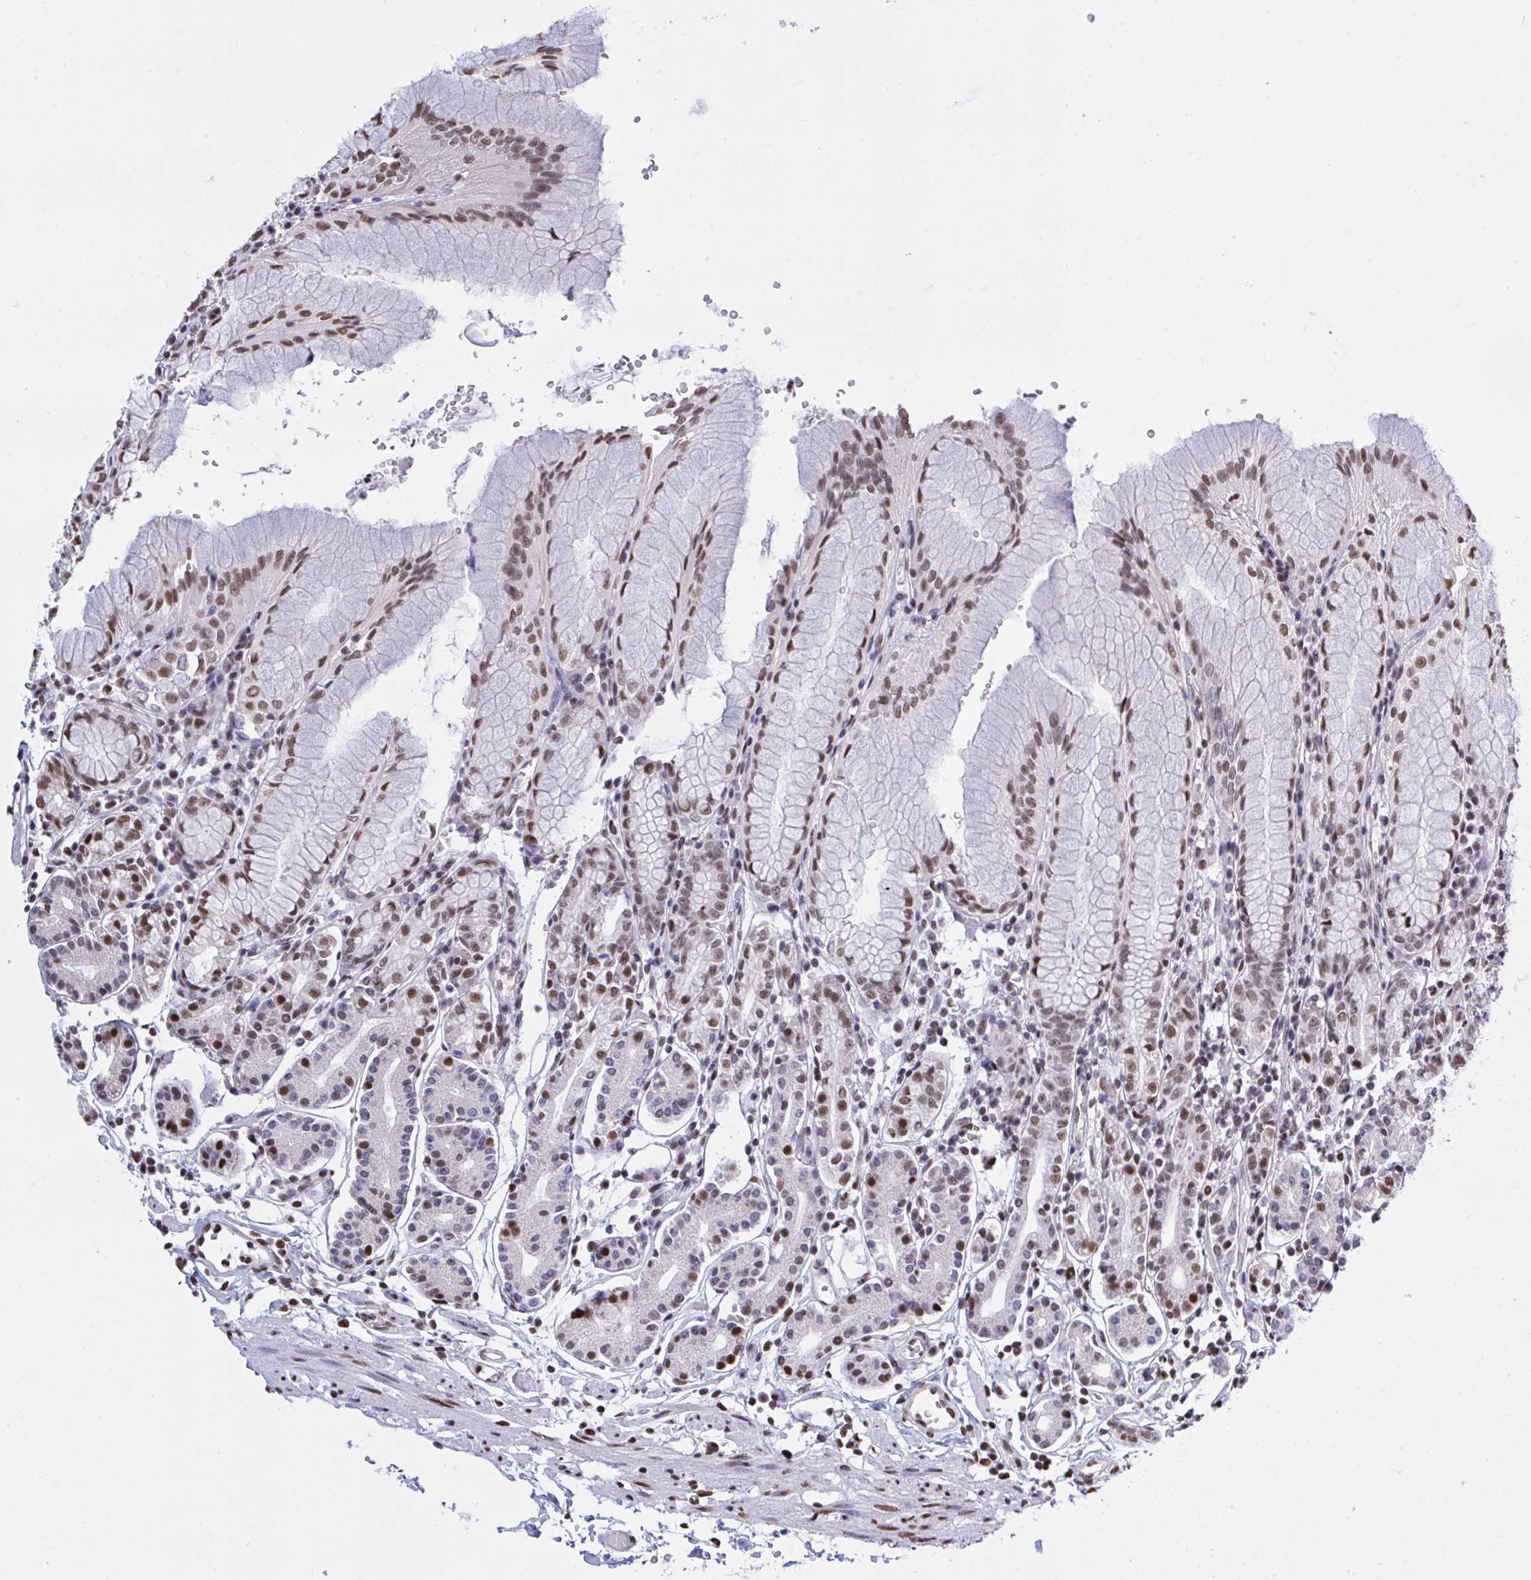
{"staining": {"intensity": "moderate", "quantity": ">75%", "location": "nuclear"}, "tissue": "stomach", "cell_type": "Glandular cells", "image_type": "normal", "snomed": [{"axis": "morphology", "description": "Normal tissue, NOS"}, {"axis": "topography", "description": "Stomach"}], "caption": "Glandular cells exhibit medium levels of moderate nuclear positivity in about >75% of cells in benign stomach. Using DAB (brown) and hematoxylin (blue) stains, captured at high magnification using brightfield microscopy.", "gene": "HNRNPDL", "patient": {"sex": "female", "age": 62}}